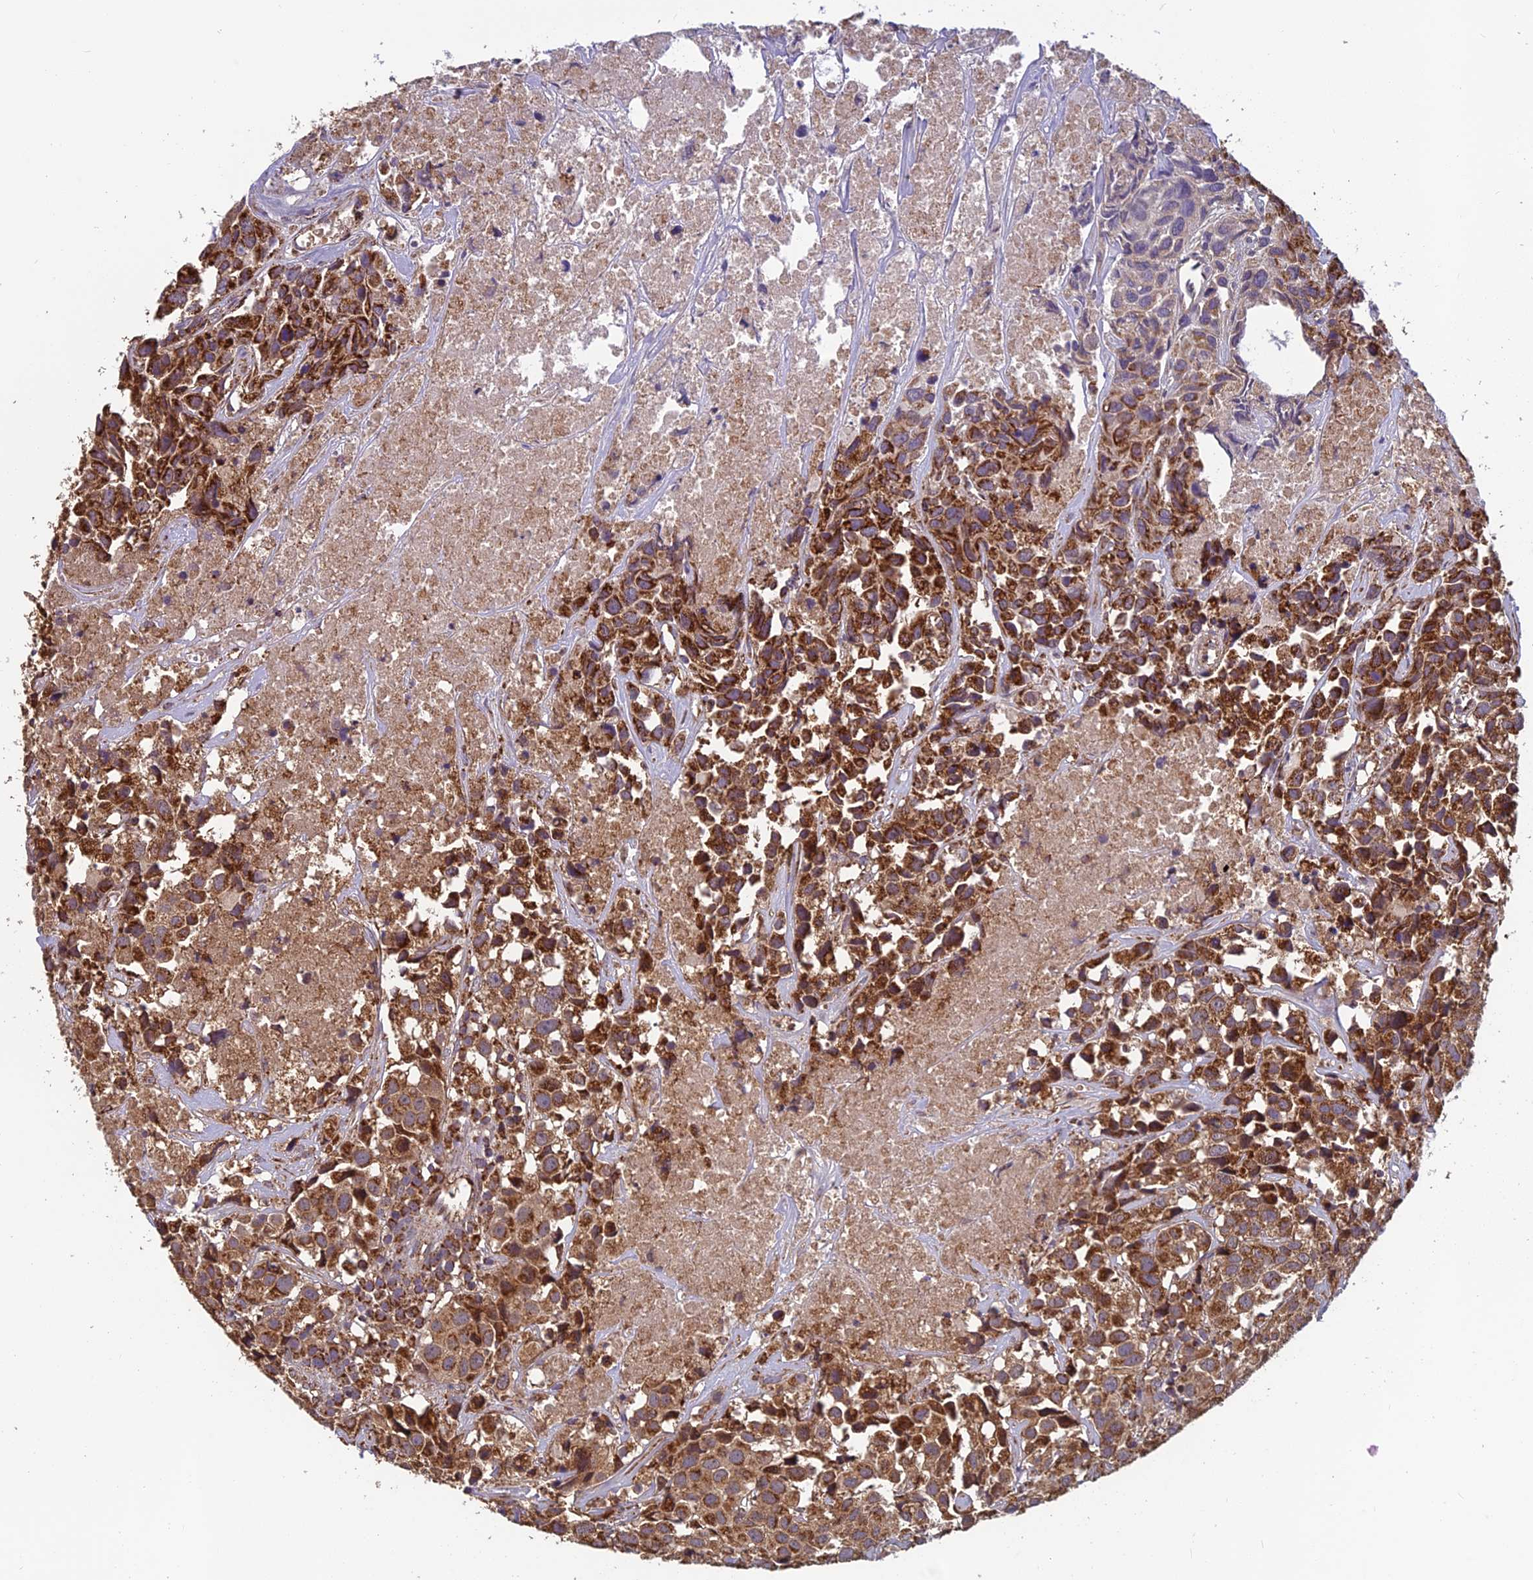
{"staining": {"intensity": "strong", "quantity": ">75%", "location": "cytoplasmic/membranous"}, "tissue": "urothelial cancer", "cell_type": "Tumor cells", "image_type": "cancer", "snomed": [{"axis": "morphology", "description": "Urothelial carcinoma, High grade"}, {"axis": "topography", "description": "Urinary bladder"}], "caption": "Immunohistochemistry of human urothelial cancer shows high levels of strong cytoplasmic/membranous expression in approximately >75% of tumor cells.", "gene": "CCDC15", "patient": {"sex": "female", "age": 75}}